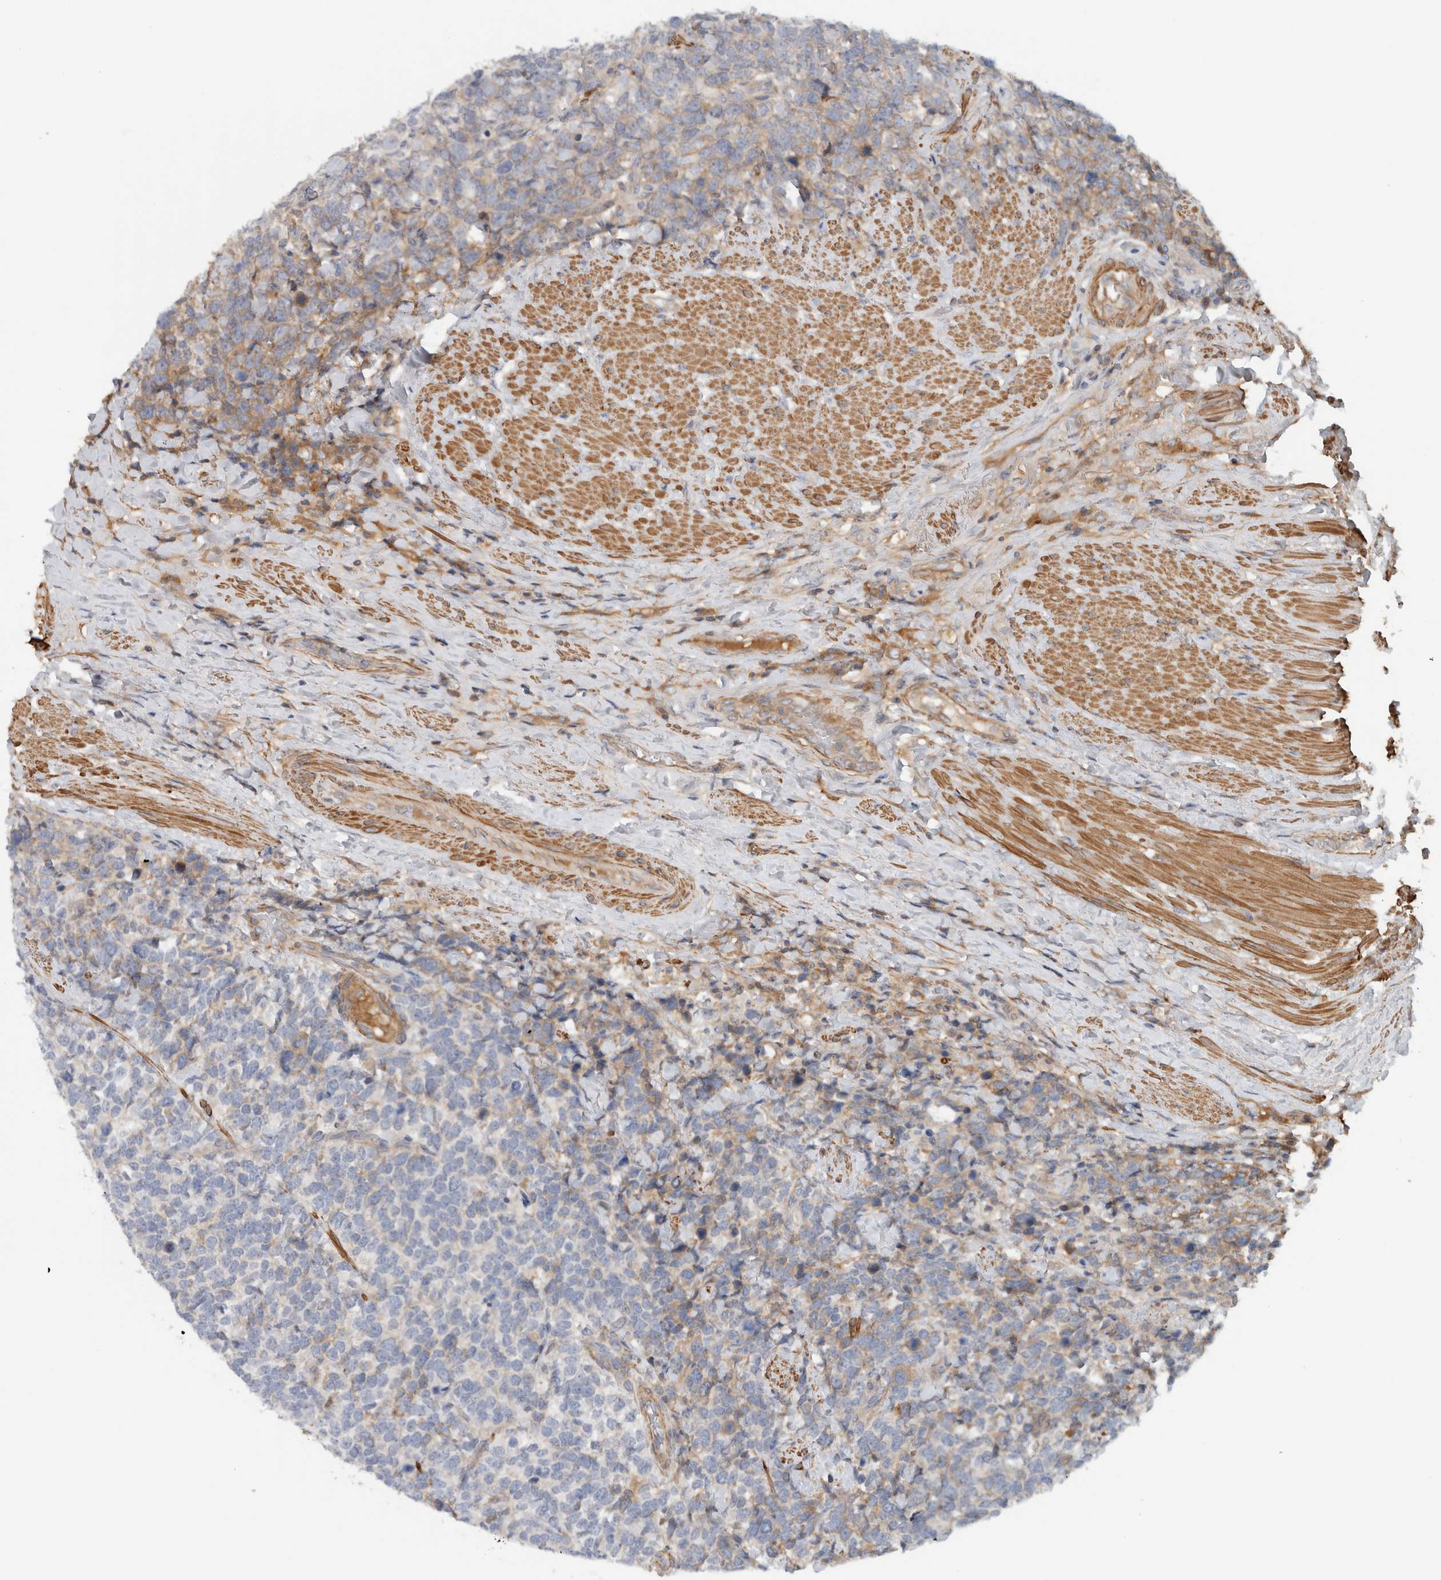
{"staining": {"intensity": "negative", "quantity": "none", "location": "none"}, "tissue": "urothelial cancer", "cell_type": "Tumor cells", "image_type": "cancer", "snomed": [{"axis": "morphology", "description": "Urothelial carcinoma, High grade"}, {"axis": "topography", "description": "Urinary bladder"}], "caption": "High magnification brightfield microscopy of urothelial carcinoma (high-grade) stained with DAB (brown) and counterstained with hematoxylin (blue): tumor cells show no significant expression. (Immunohistochemistry (ihc), brightfield microscopy, high magnification).", "gene": "CFI", "patient": {"sex": "female", "age": 82}}